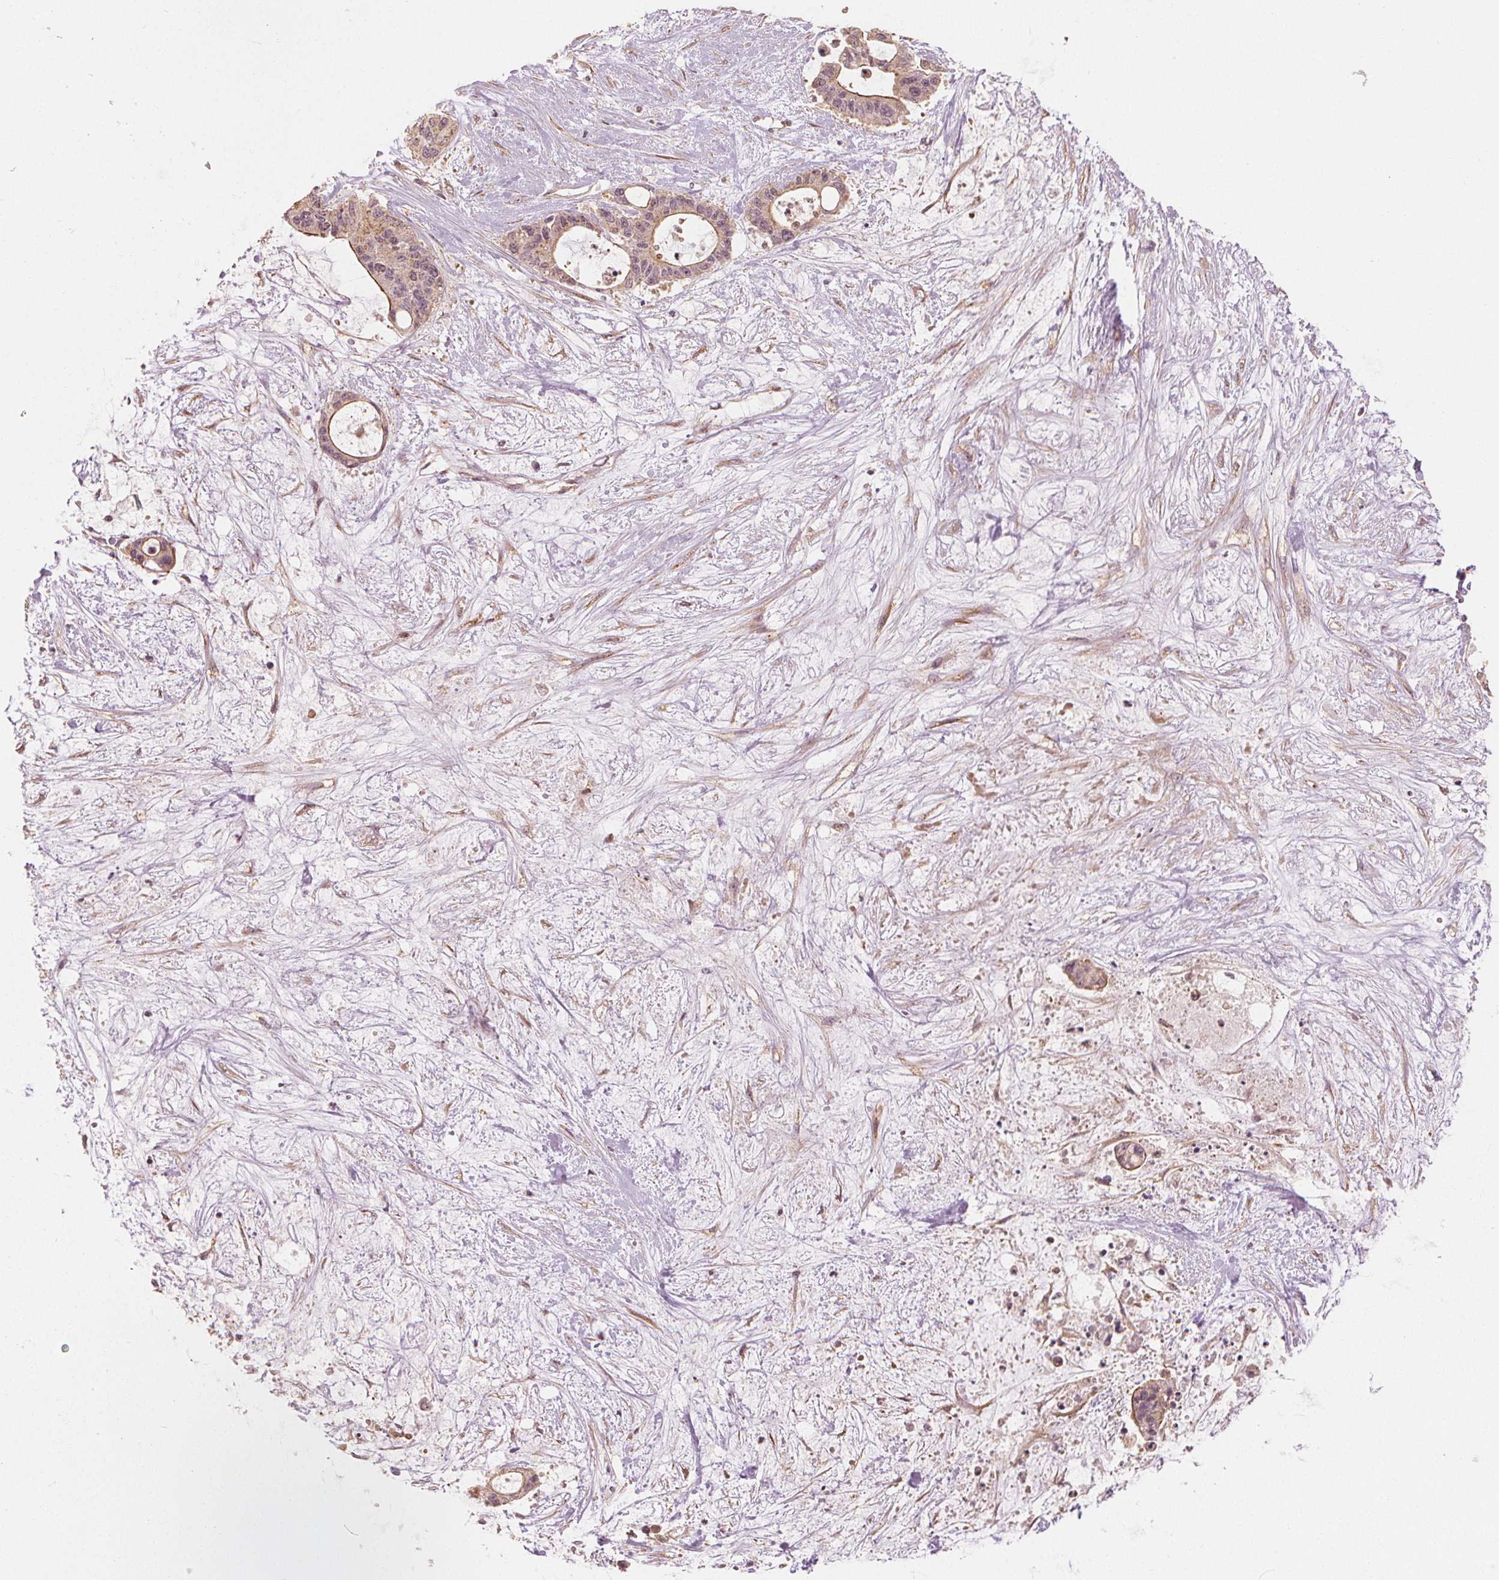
{"staining": {"intensity": "moderate", "quantity": "<25%", "location": "cytoplasmic/membranous"}, "tissue": "liver cancer", "cell_type": "Tumor cells", "image_type": "cancer", "snomed": [{"axis": "morphology", "description": "Normal tissue, NOS"}, {"axis": "morphology", "description": "Cholangiocarcinoma"}, {"axis": "topography", "description": "Liver"}, {"axis": "topography", "description": "Peripheral nerve tissue"}], "caption": "A photomicrograph showing moderate cytoplasmic/membranous staining in about <25% of tumor cells in liver cholangiocarcinoma, as visualized by brown immunohistochemical staining.", "gene": "CLBA1", "patient": {"sex": "female", "age": 73}}